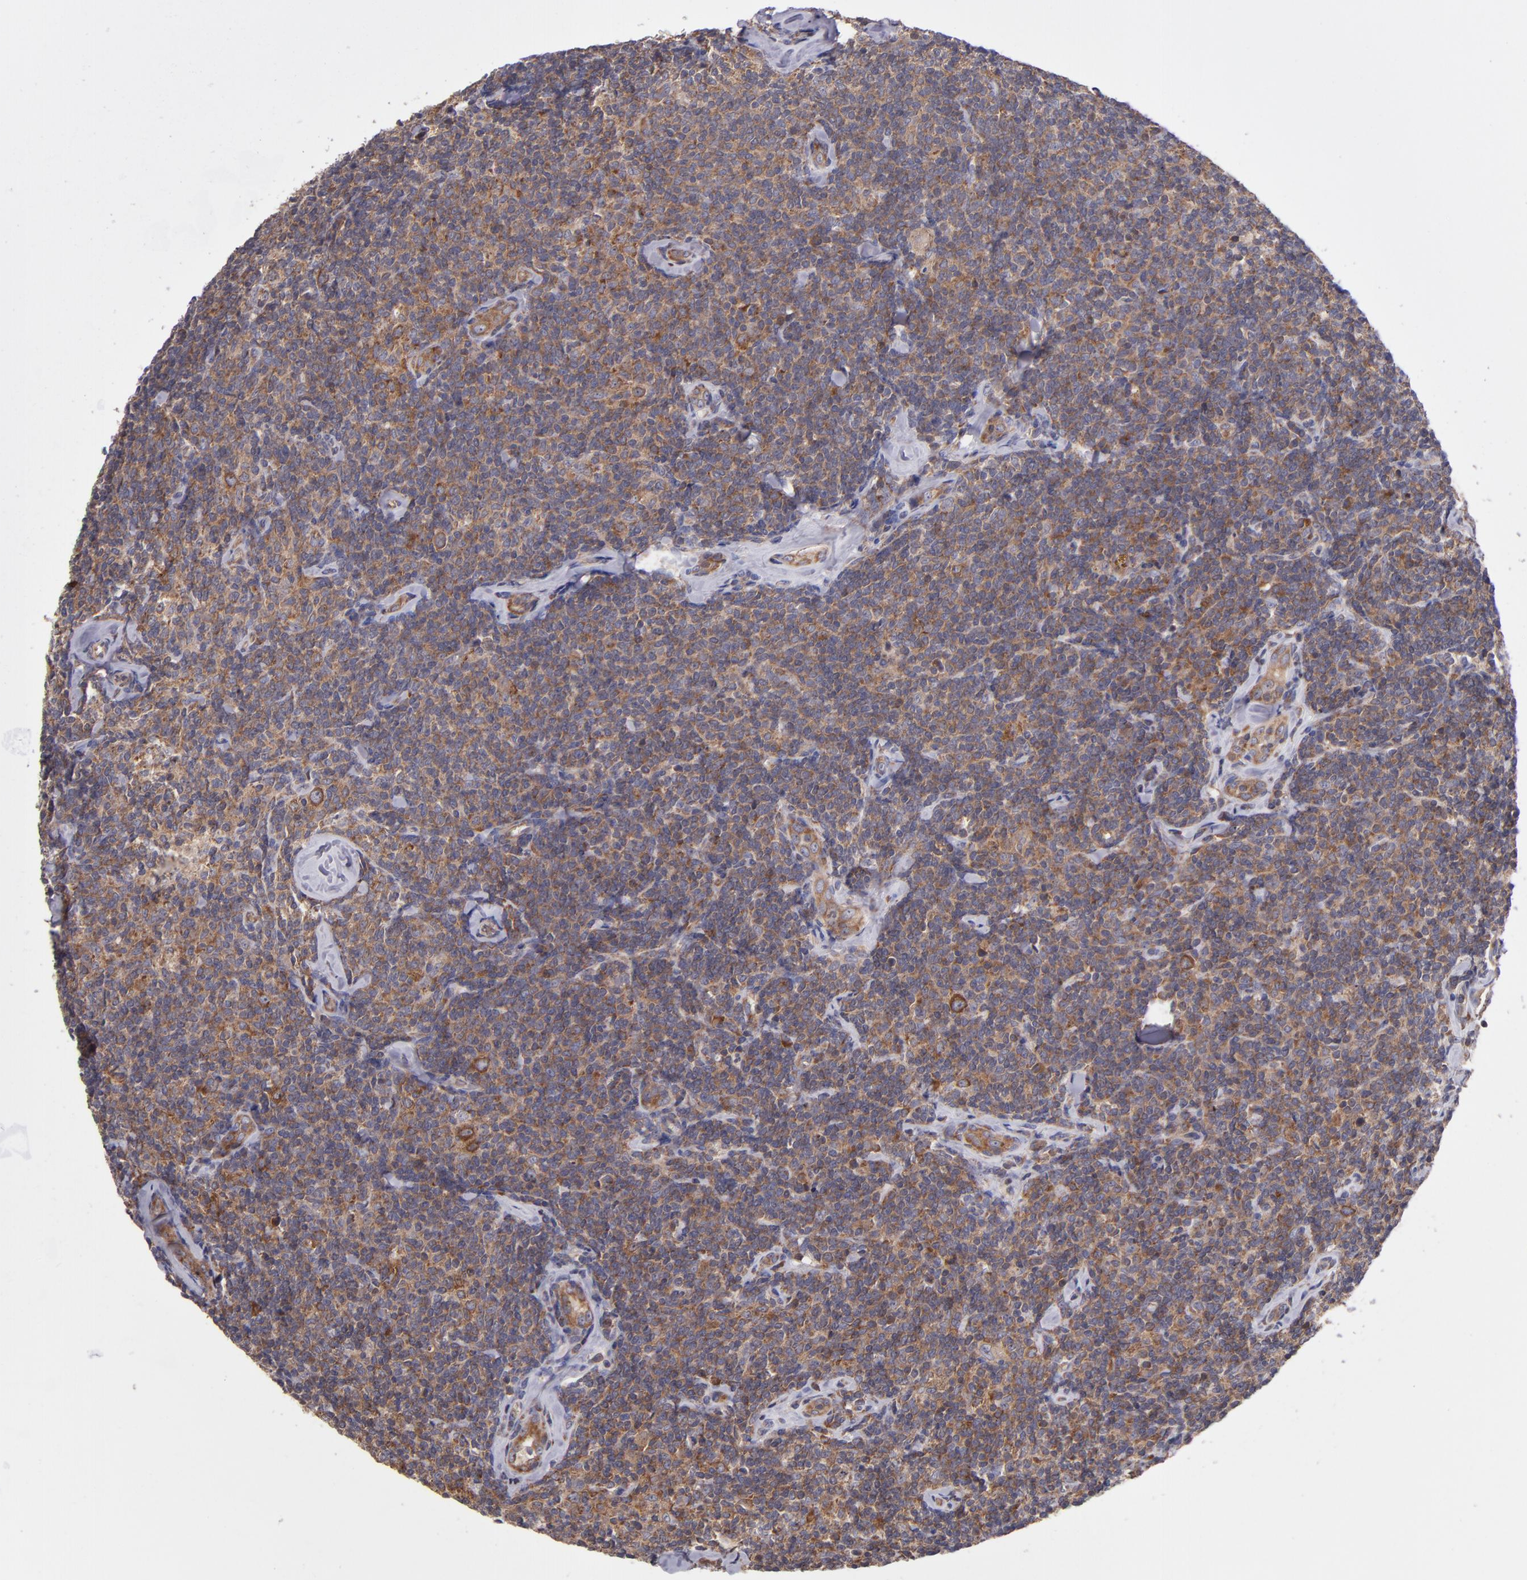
{"staining": {"intensity": "moderate", "quantity": ">75%", "location": "cytoplasmic/membranous"}, "tissue": "lymphoma", "cell_type": "Tumor cells", "image_type": "cancer", "snomed": [{"axis": "morphology", "description": "Malignant lymphoma, non-Hodgkin's type, Low grade"}, {"axis": "topography", "description": "Lymph node"}], "caption": "Immunohistochemistry (IHC) staining of malignant lymphoma, non-Hodgkin's type (low-grade), which displays medium levels of moderate cytoplasmic/membranous positivity in about >75% of tumor cells indicating moderate cytoplasmic/membranous protein expression. The staining was performed using DAB (3,3'-diaminobenzidine) (brown) for protein detection and nuclei were counterstained in hematoxylin (blue).", "gene": "EIF4ENIF1", "patient": {"sex": "female", "age": 56}}